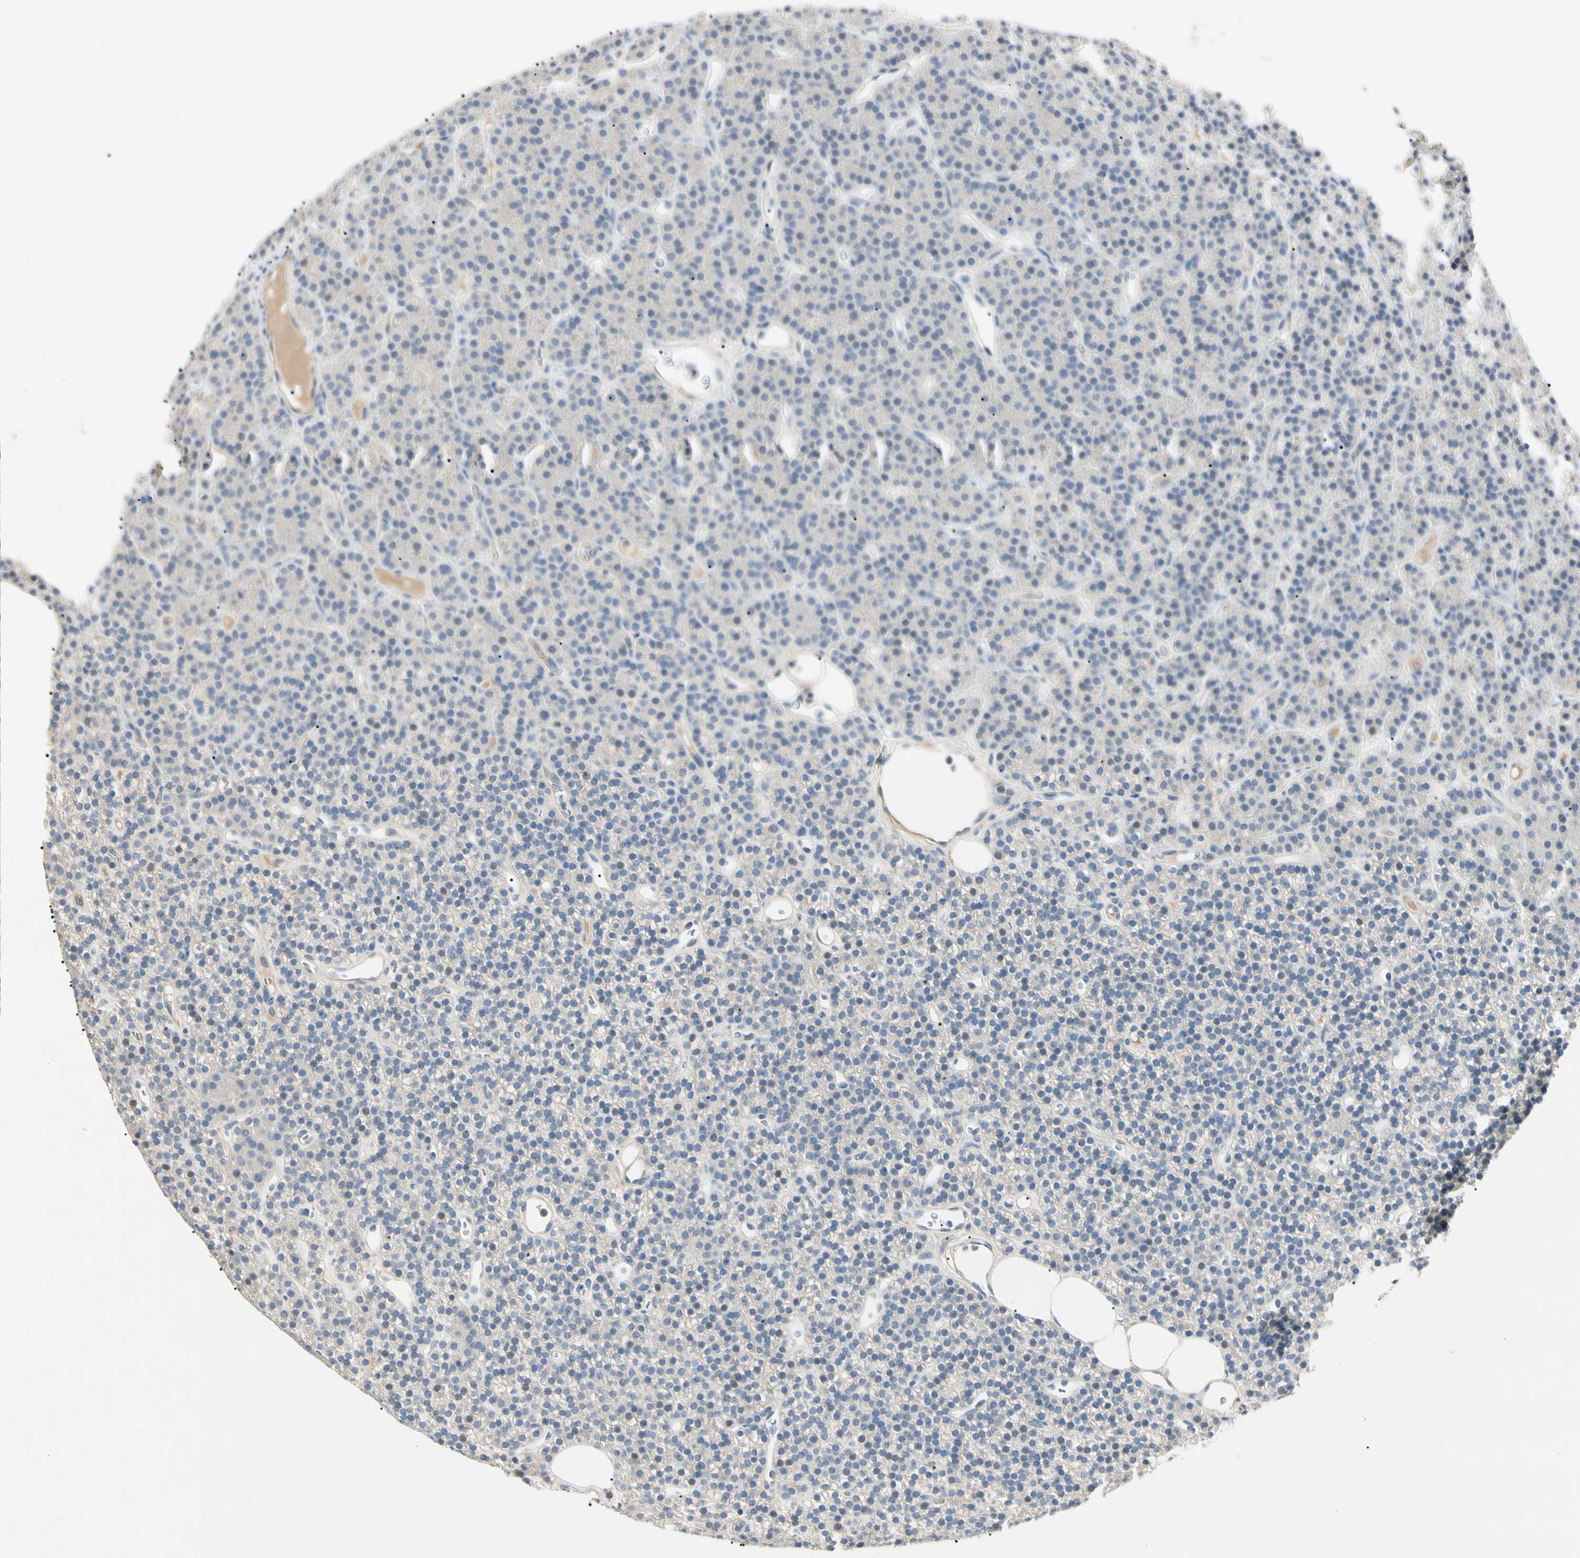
{"staining": {"intensity": "negative", "quantity": "none", "location": "none"}, "tissue": "parathyroid gland", "cell_type": "Glandular cells", "image_type": "normal", "snomed": [{"axis": "morphology", "description": "Normal tissue, NOS"}, {"axis": "morphology", "description": "Hyperplasia, NOS"}, {"axis": "topography", "description": "Parathyroid gland"}], "caption": "IHC micrograph of benign parathyroid gland stained for a protein (brown), which demonstrates no staining in glandular cells.", "gene": "PRSS21", "patient": {"sex": "male", "age": 44}}